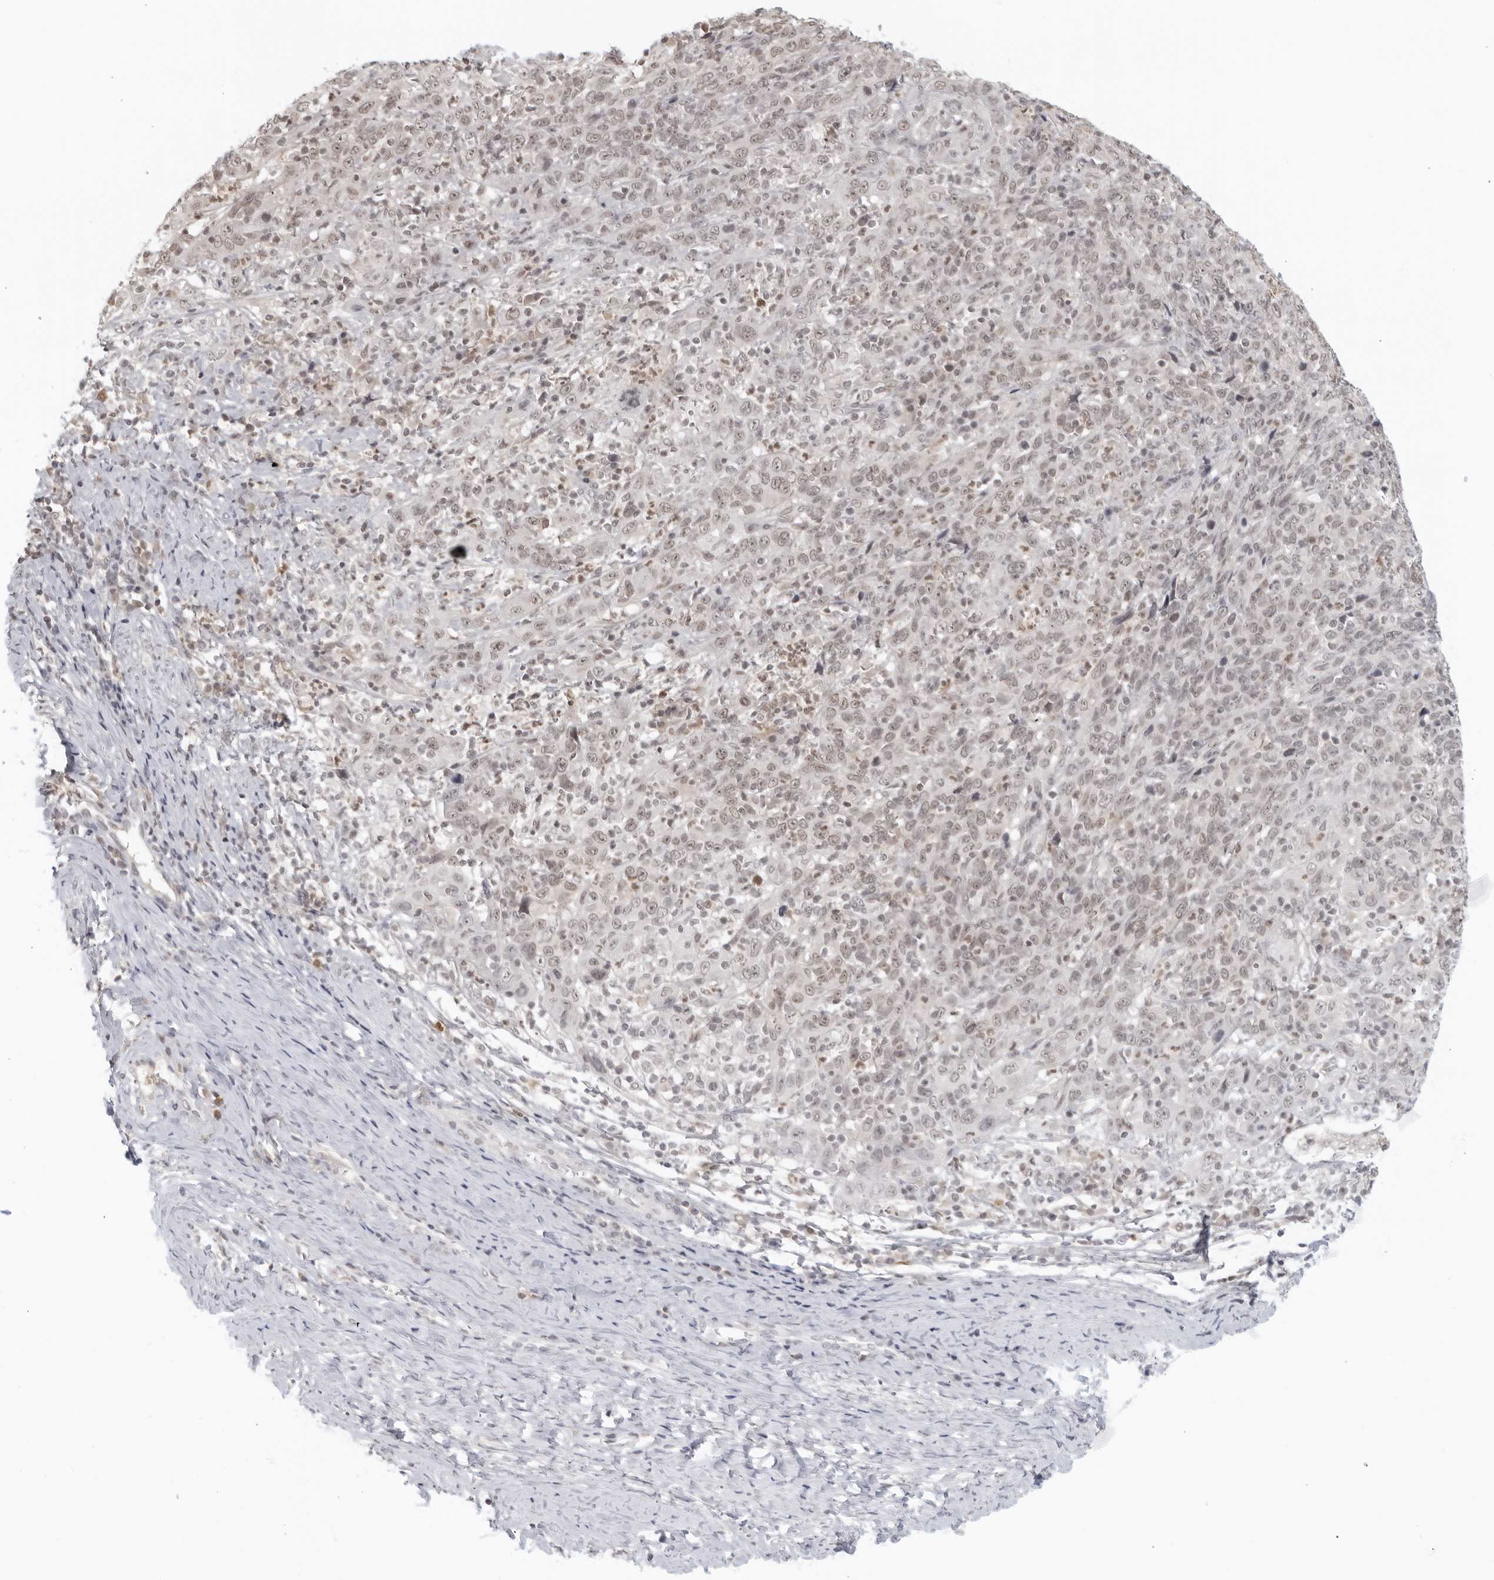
{"staining": {"intensity": "weak", "quantity": "25%-75%", "location": "nuclear"}, "tissue": "cervical cancer", "cell_type": "Tumor cells", "image_type": "cancer", "snomed": [{"axis": "morphology", "description": "Squamous cell carcinoma, NOS"}, {"axis": "topography", "description": "Cervix"}], "caption": "Protein expression analysis of cervical cancer (squamous cell carcinoma) shows weak nuclear positivity in about 25%-75% of tumor cells. The protein is shown in brown color, while the nuclei are stained blue.", "gene": "RAB11FIP3", "patient": {"sex": "female", "age": 46}}